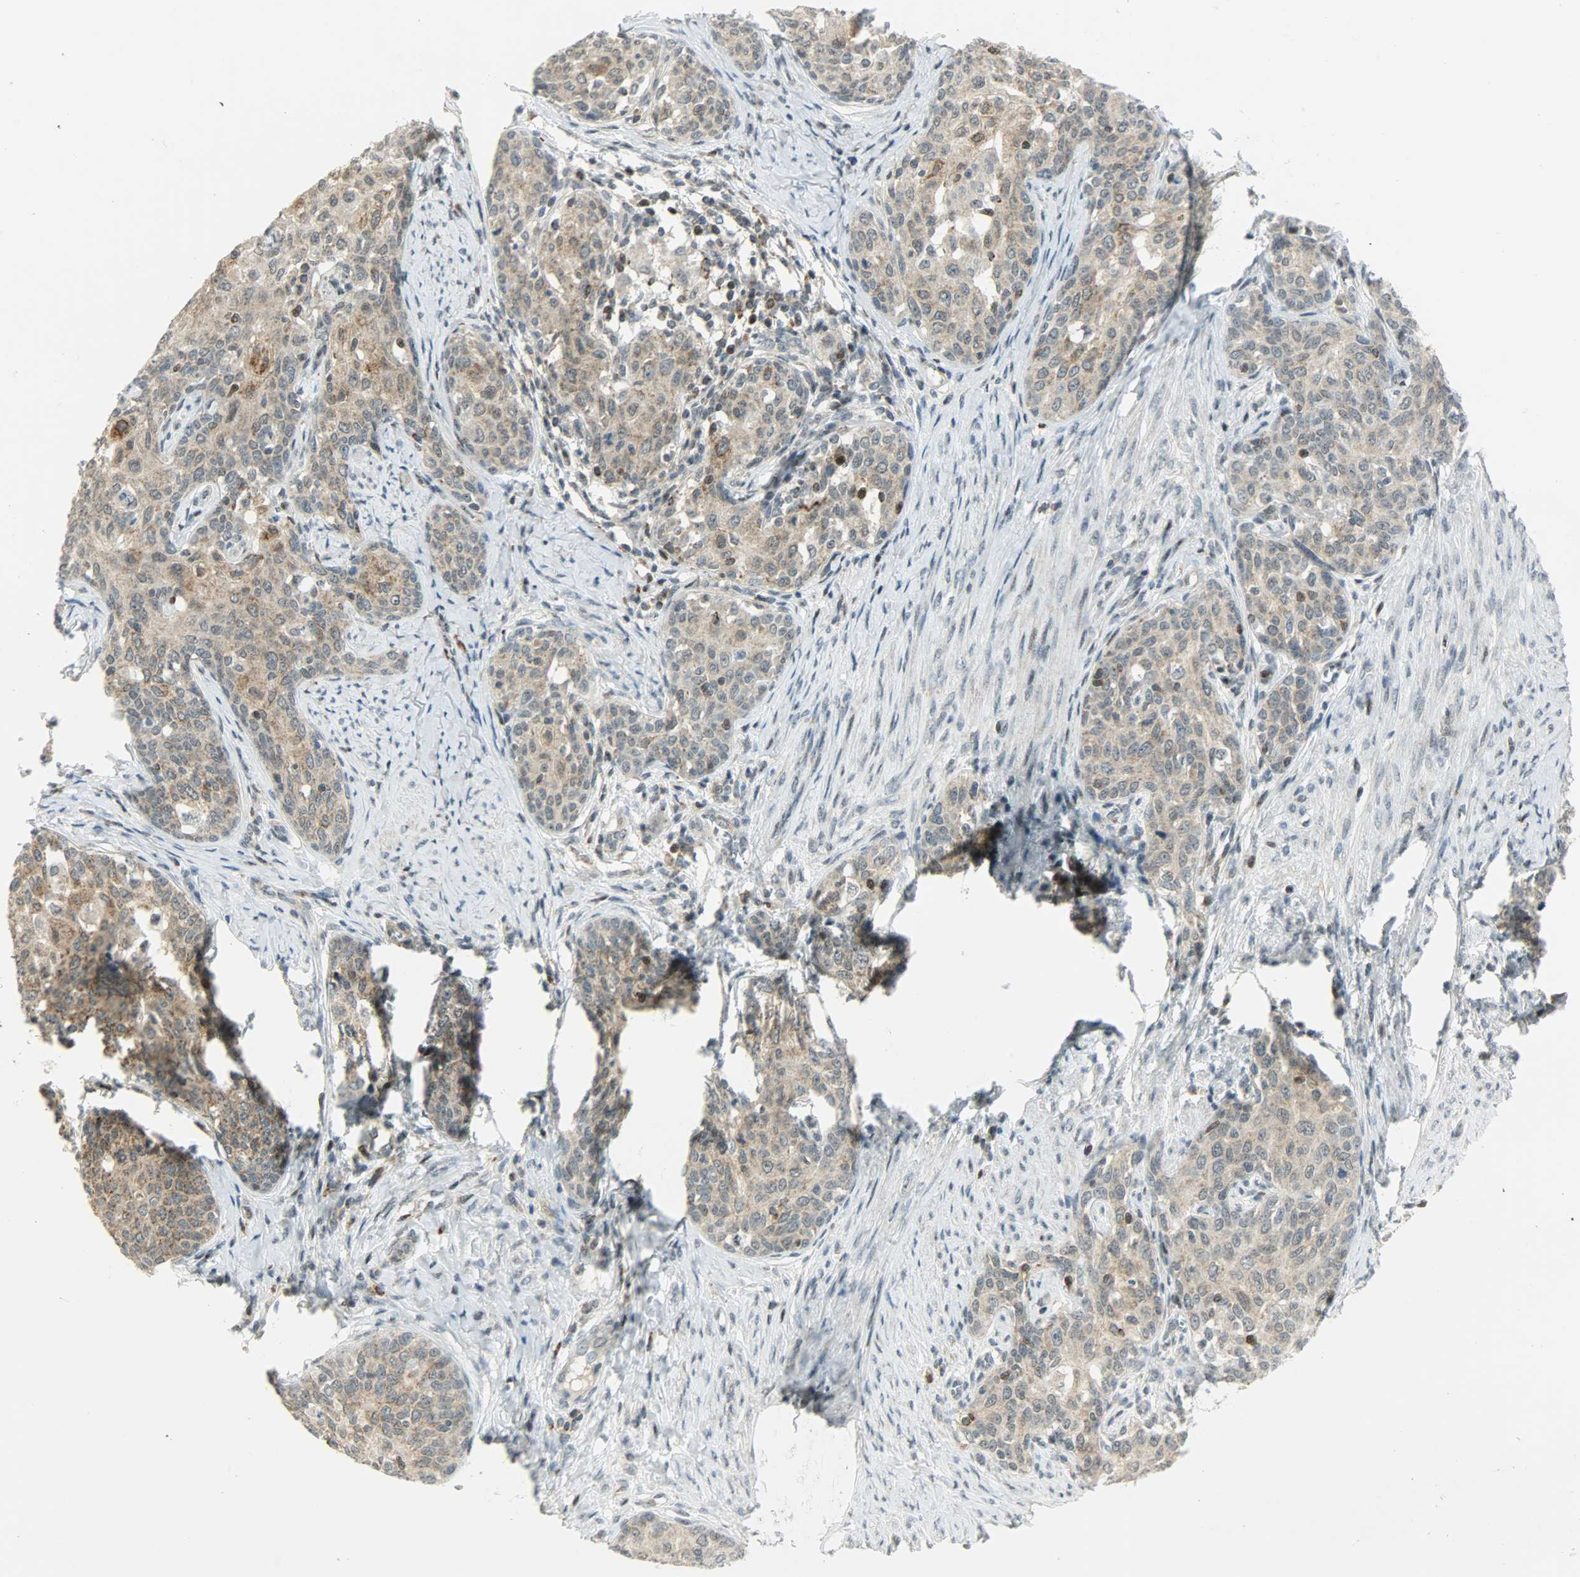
{"staining": {"intensity": "weak", "quantity": ">75%", "location": "cytoplasmic/membranous"}, "tissue": "cervical cancer", "cell_type": "Tumor cells", "image_type": "cancer", "snomed": [{"axis": "morphology", "description": "Squamous cell carcinoma, NOS"}, {"axis": "morphology", "description": "Adenocarcinoma, NOS"}, {"axis": "topography", "description": "Cervix"}], "caption": "The photomicrograph shows a brown stain indicating the presence of a protein in the cytoplasmic/membranous of tumor cells in cervical cancer.", "gene": "IL15", "patient": {"sex": "female", "age": 52}}